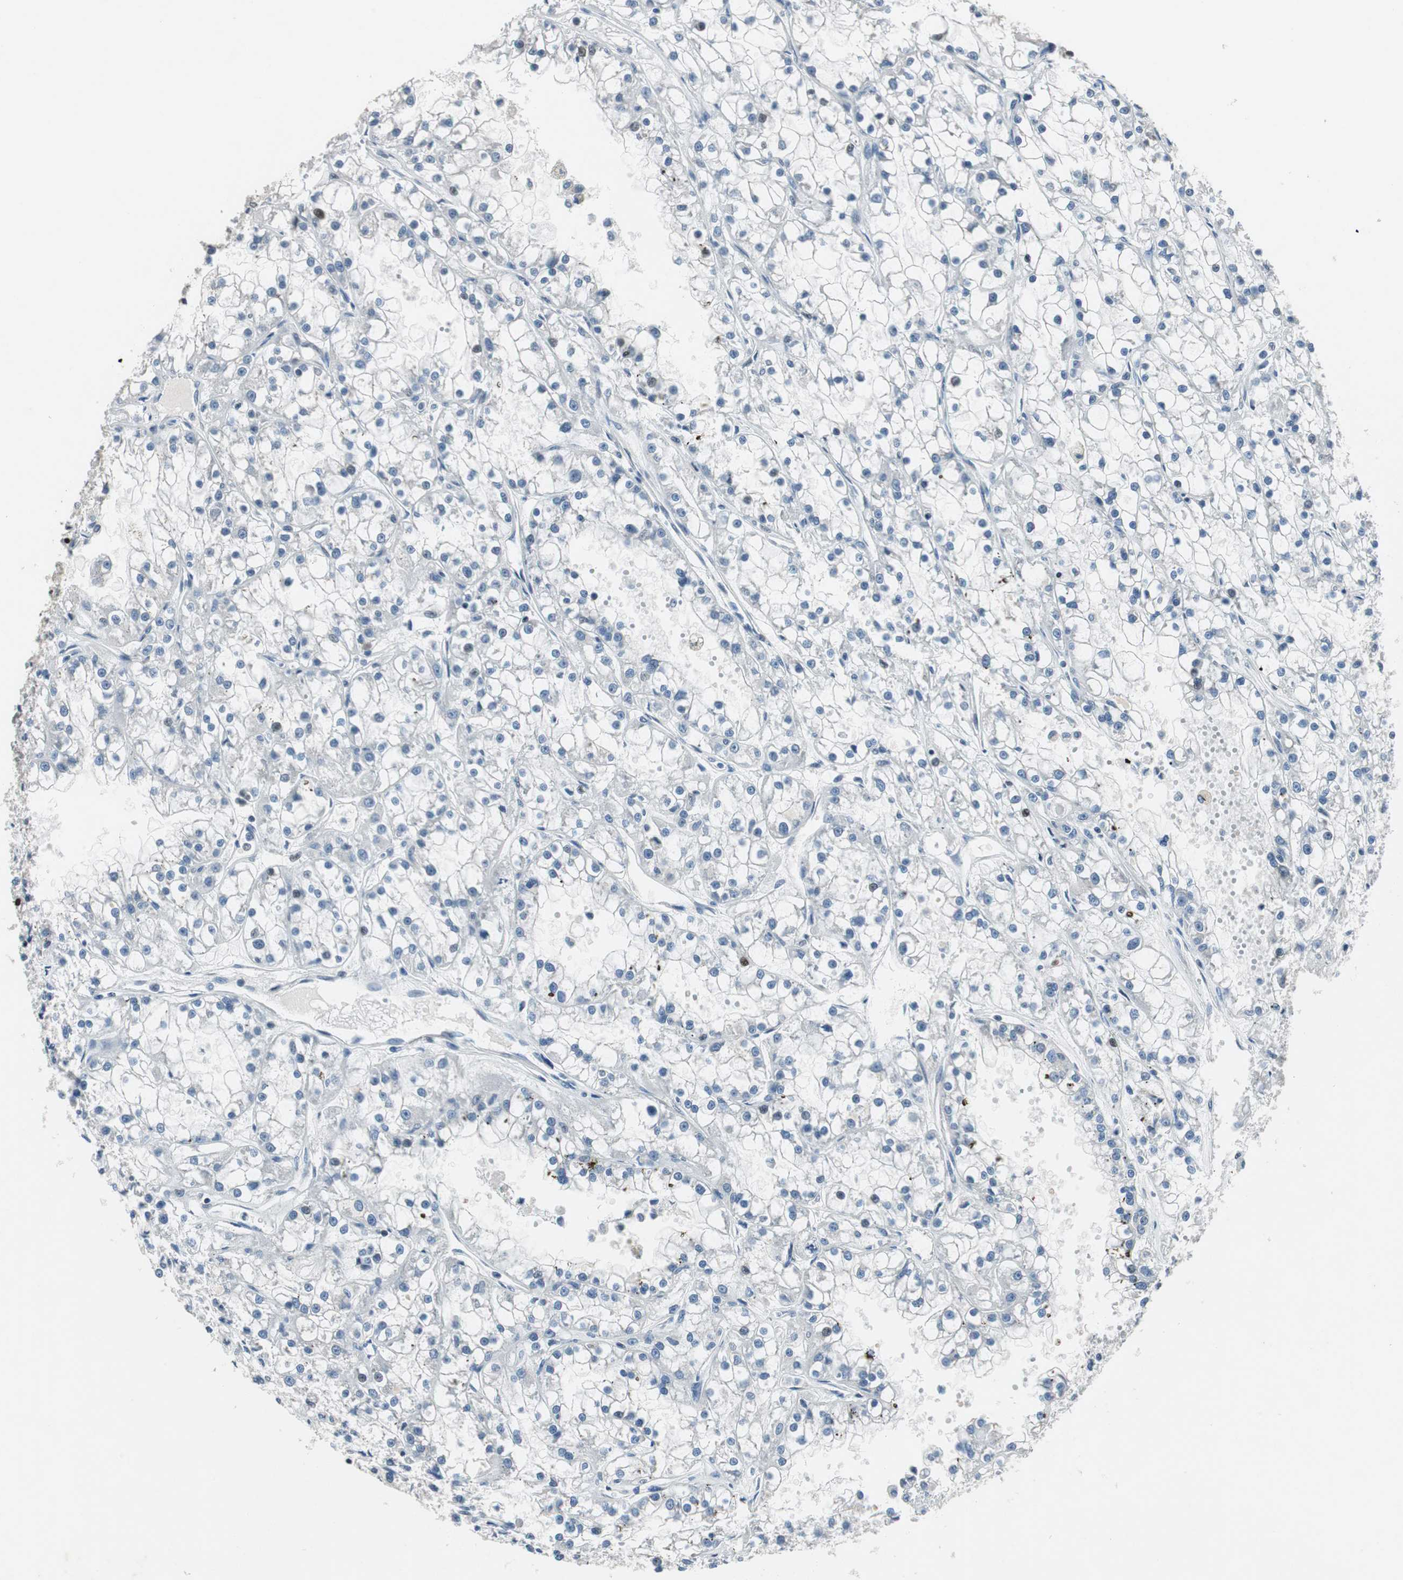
{"staining": {"intensity": "strong", "quantity": "<25%", "location": "nuclear"}, "tissue": "renal cancer", "cell_type": "Tumor cells", "image_type": "cancer", "snomed": [{"axis": "morphology", "description": "Adenocarcinoma, NOS"}, {"axis": "topography", "description": "Kidney"}], "caption": "Human adenocarcinoma (renal) stained with a protein marker exhibits strong staining in tumor cells.", "gene": "AJUBA", "patient": {"sex": "female", "age": 52}}